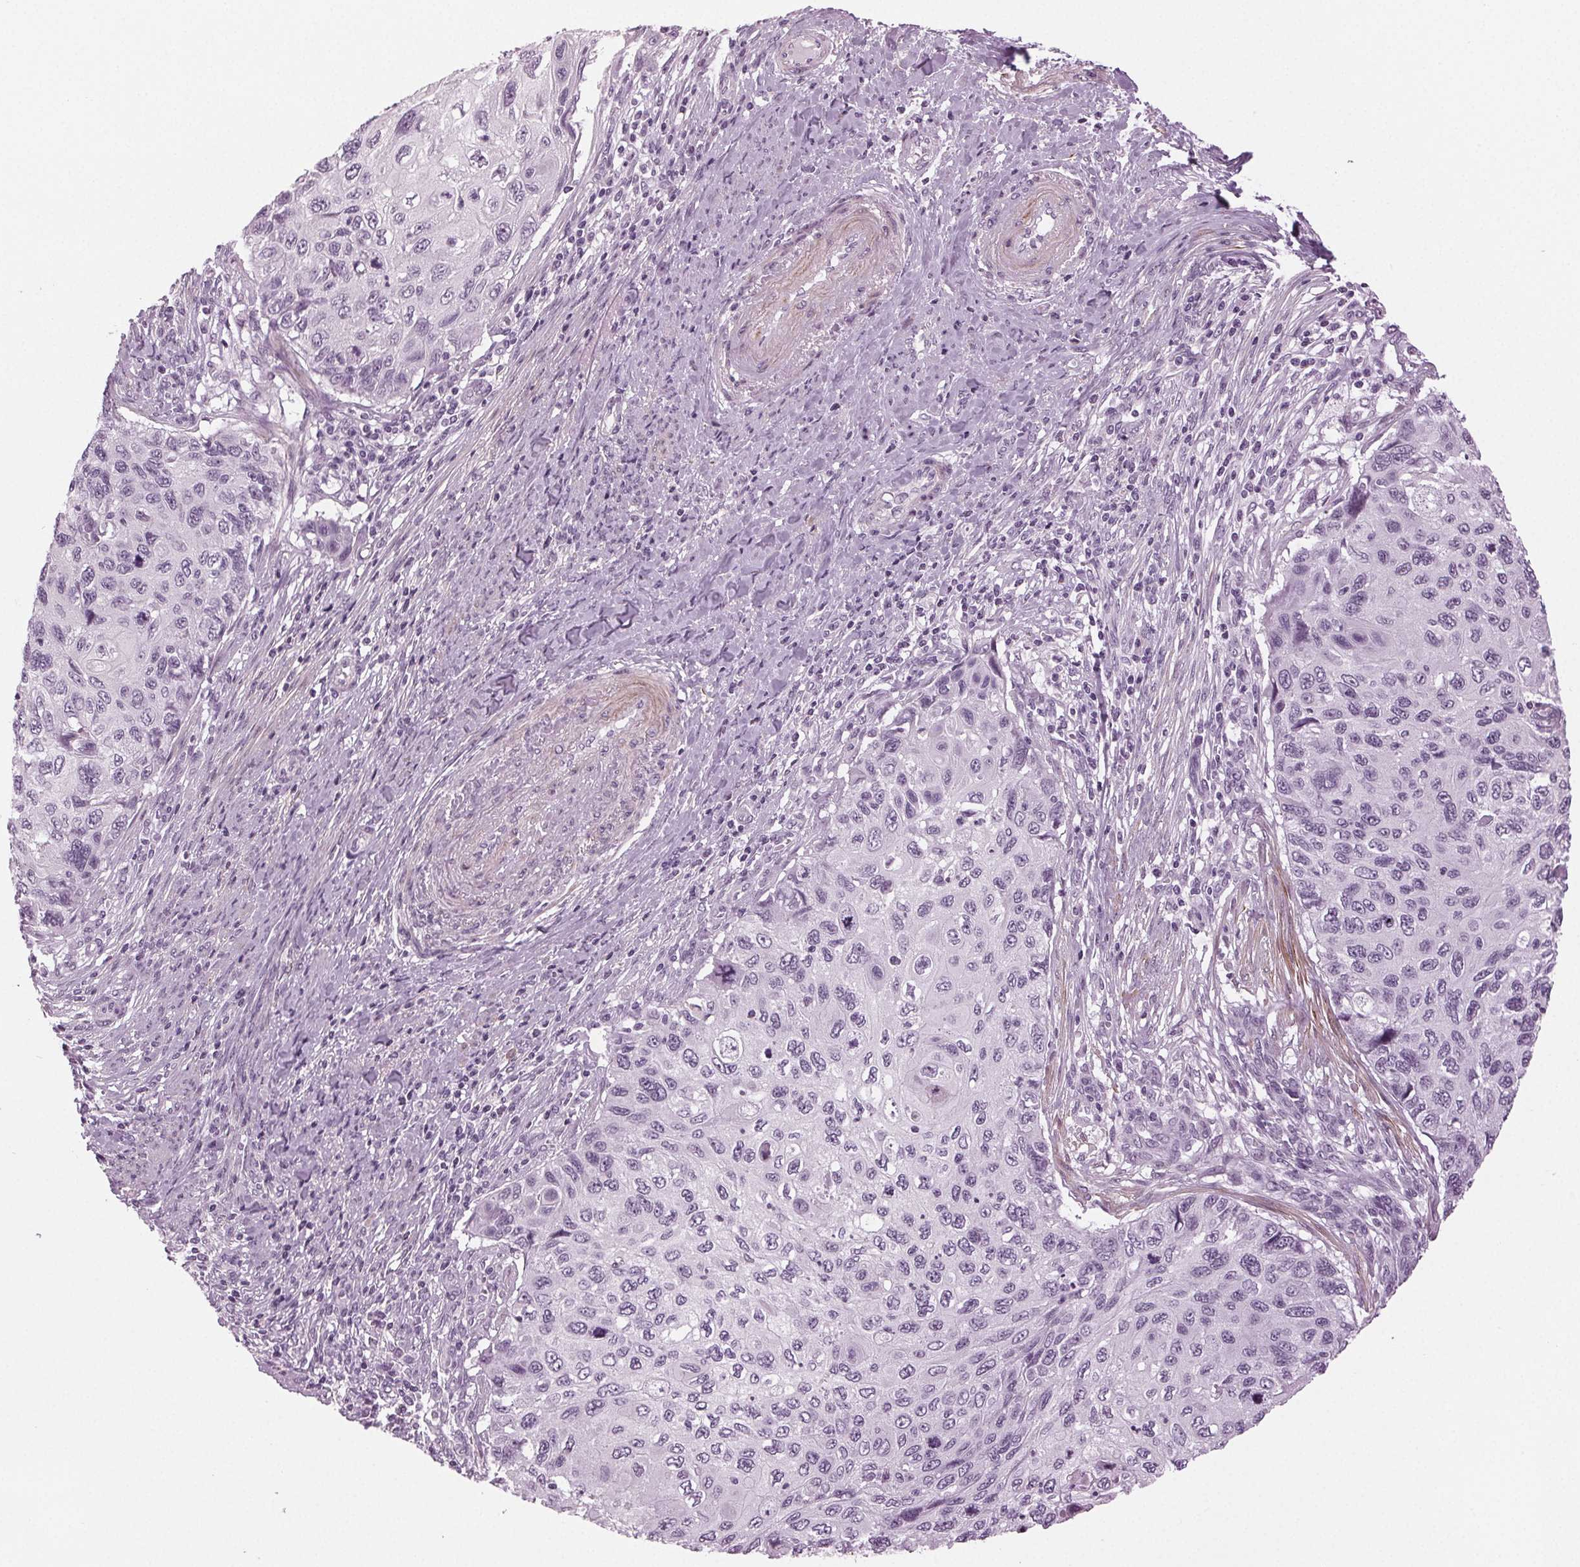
{"staining": {"intensity": "negative", "quantity": "none", "location": "none"}, "tissue": "cervical cancer", "cell_type": "Tumor cells", "image_type": "cancer", "snomed": [{"axis": "morphology", "description": "Squamous cell carcinoma, NOS"}, {"axis": "topography", "description": "Cervix"}], "caption": "IHC of human cervical squamous cell carcinoma exhibits no positivity in tumor cells. (DAB immunohistochemistry (IHC) visualized using brightfield microscopy, high magnification).", "gene": "DNAH12", "patient": {"sex": "female", "age": 70}}